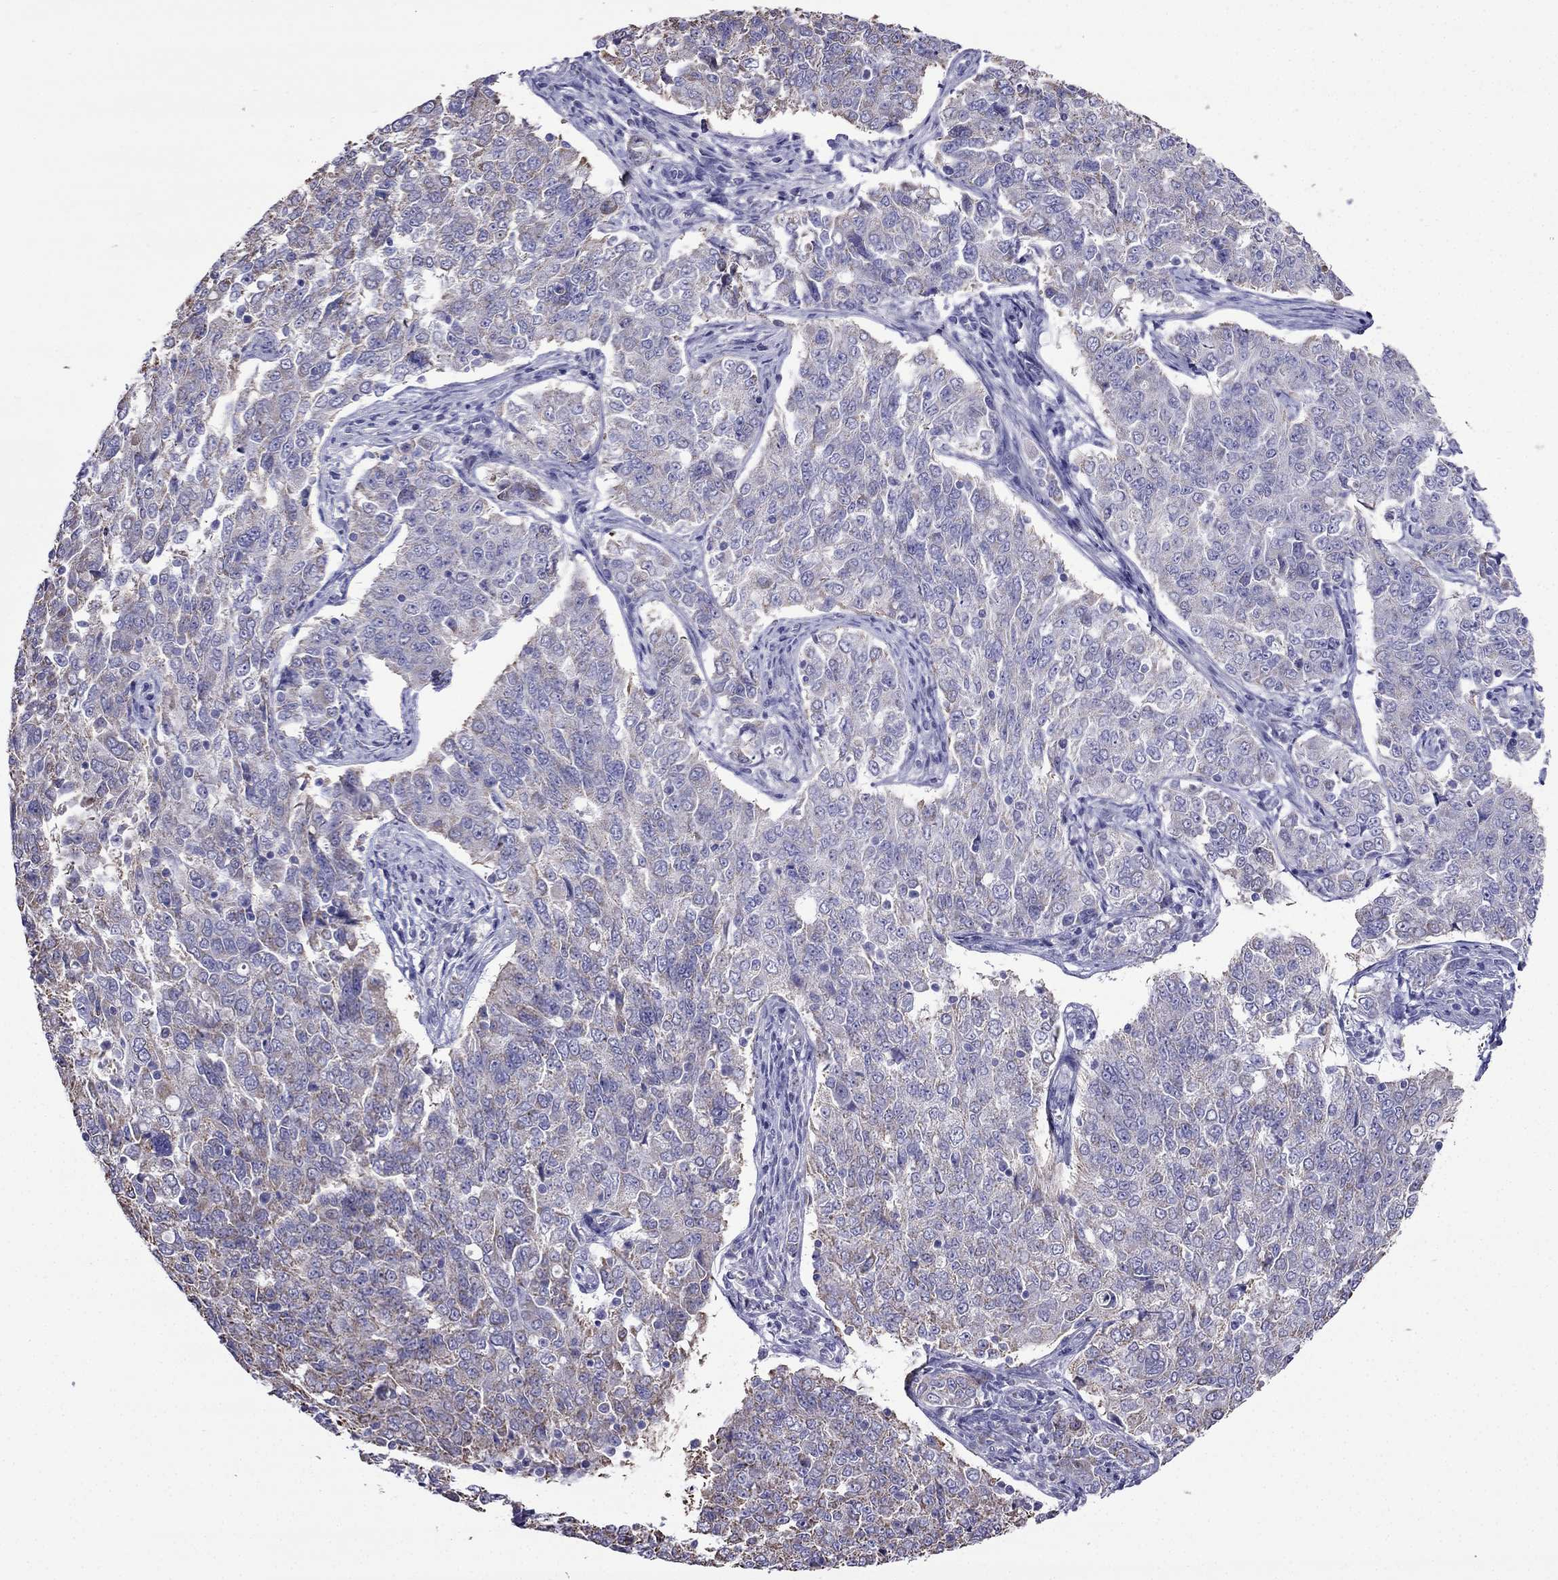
{"staining": {"intensity": "weak", "quantity": "25%-75%", "location": "cytoplasmic/membranous"}, "tissue": "endometrial cancer", "cell_type": "Tumor cells", "image_type": "cancer", "snomed": [{"axis": "morphology", "description": "Adenocarcinoma, NOS"}, {"axis": "topography", "description": "Endometrium"}], "caption": "Endometrial cancer tissue shows weak cytoplasmic/membranous staining in approximately 25%-75% of tumor cells", "gene": "DSC1", "patient": {"sex": "female", "age": 43}}